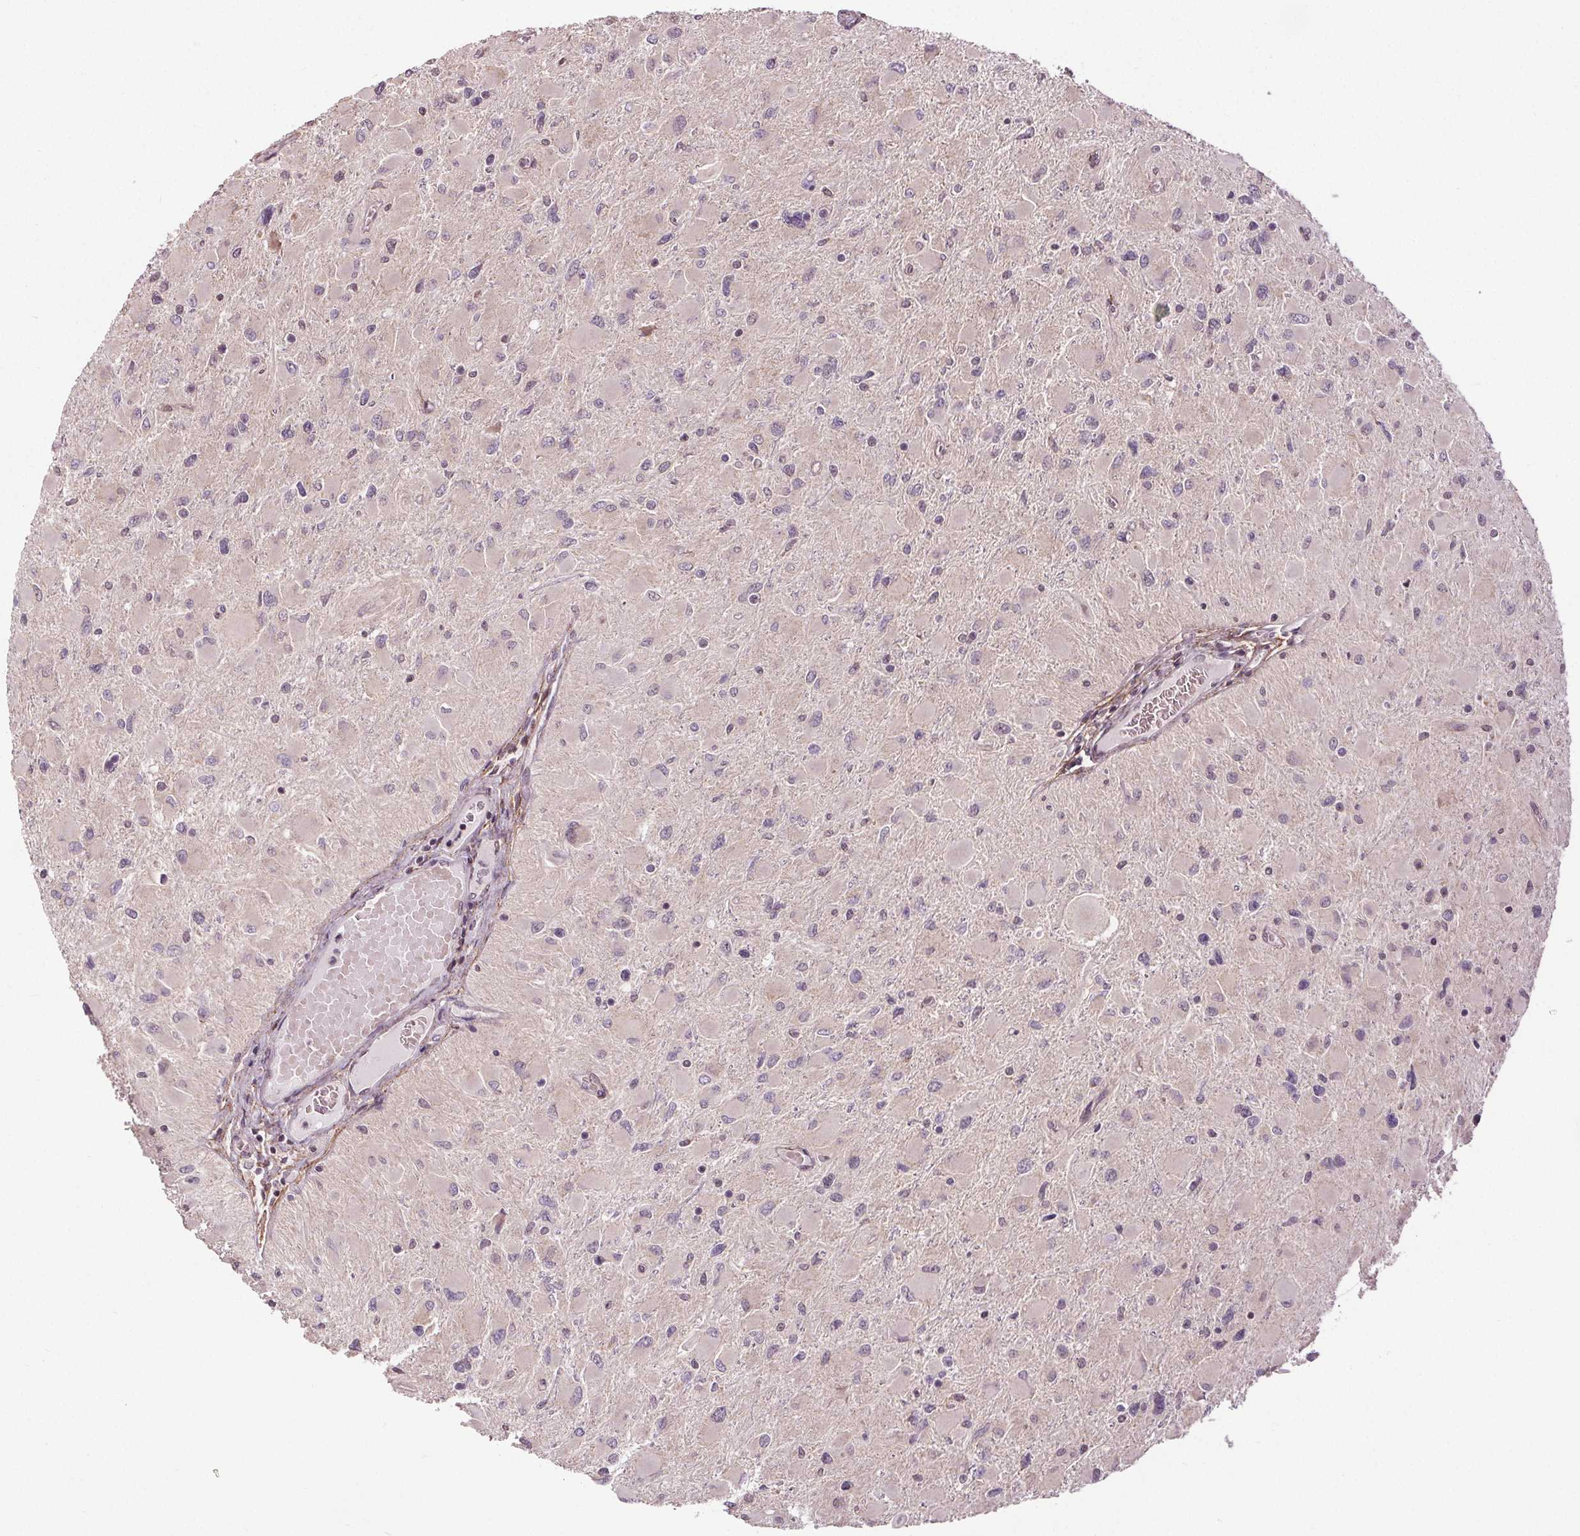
{"staining": {"intensity": "negative", "quantity": "none", "location": "none"}, "tissue": "glioma", "cell_type": "Tumor cells", "image_type": "cancer", "snomed": [{"axis": "morphology", "description": "Glioma, malignant, High grade"}, {"axis": "topography", "description": "Cerebral cortex"}], "caption": "Immunohistochemistry of human malignant high-grade glioma exhibits no staining in tumor cells.", "gene": "KIAA0232", "patient": {"sex": "female", "age": 36}}